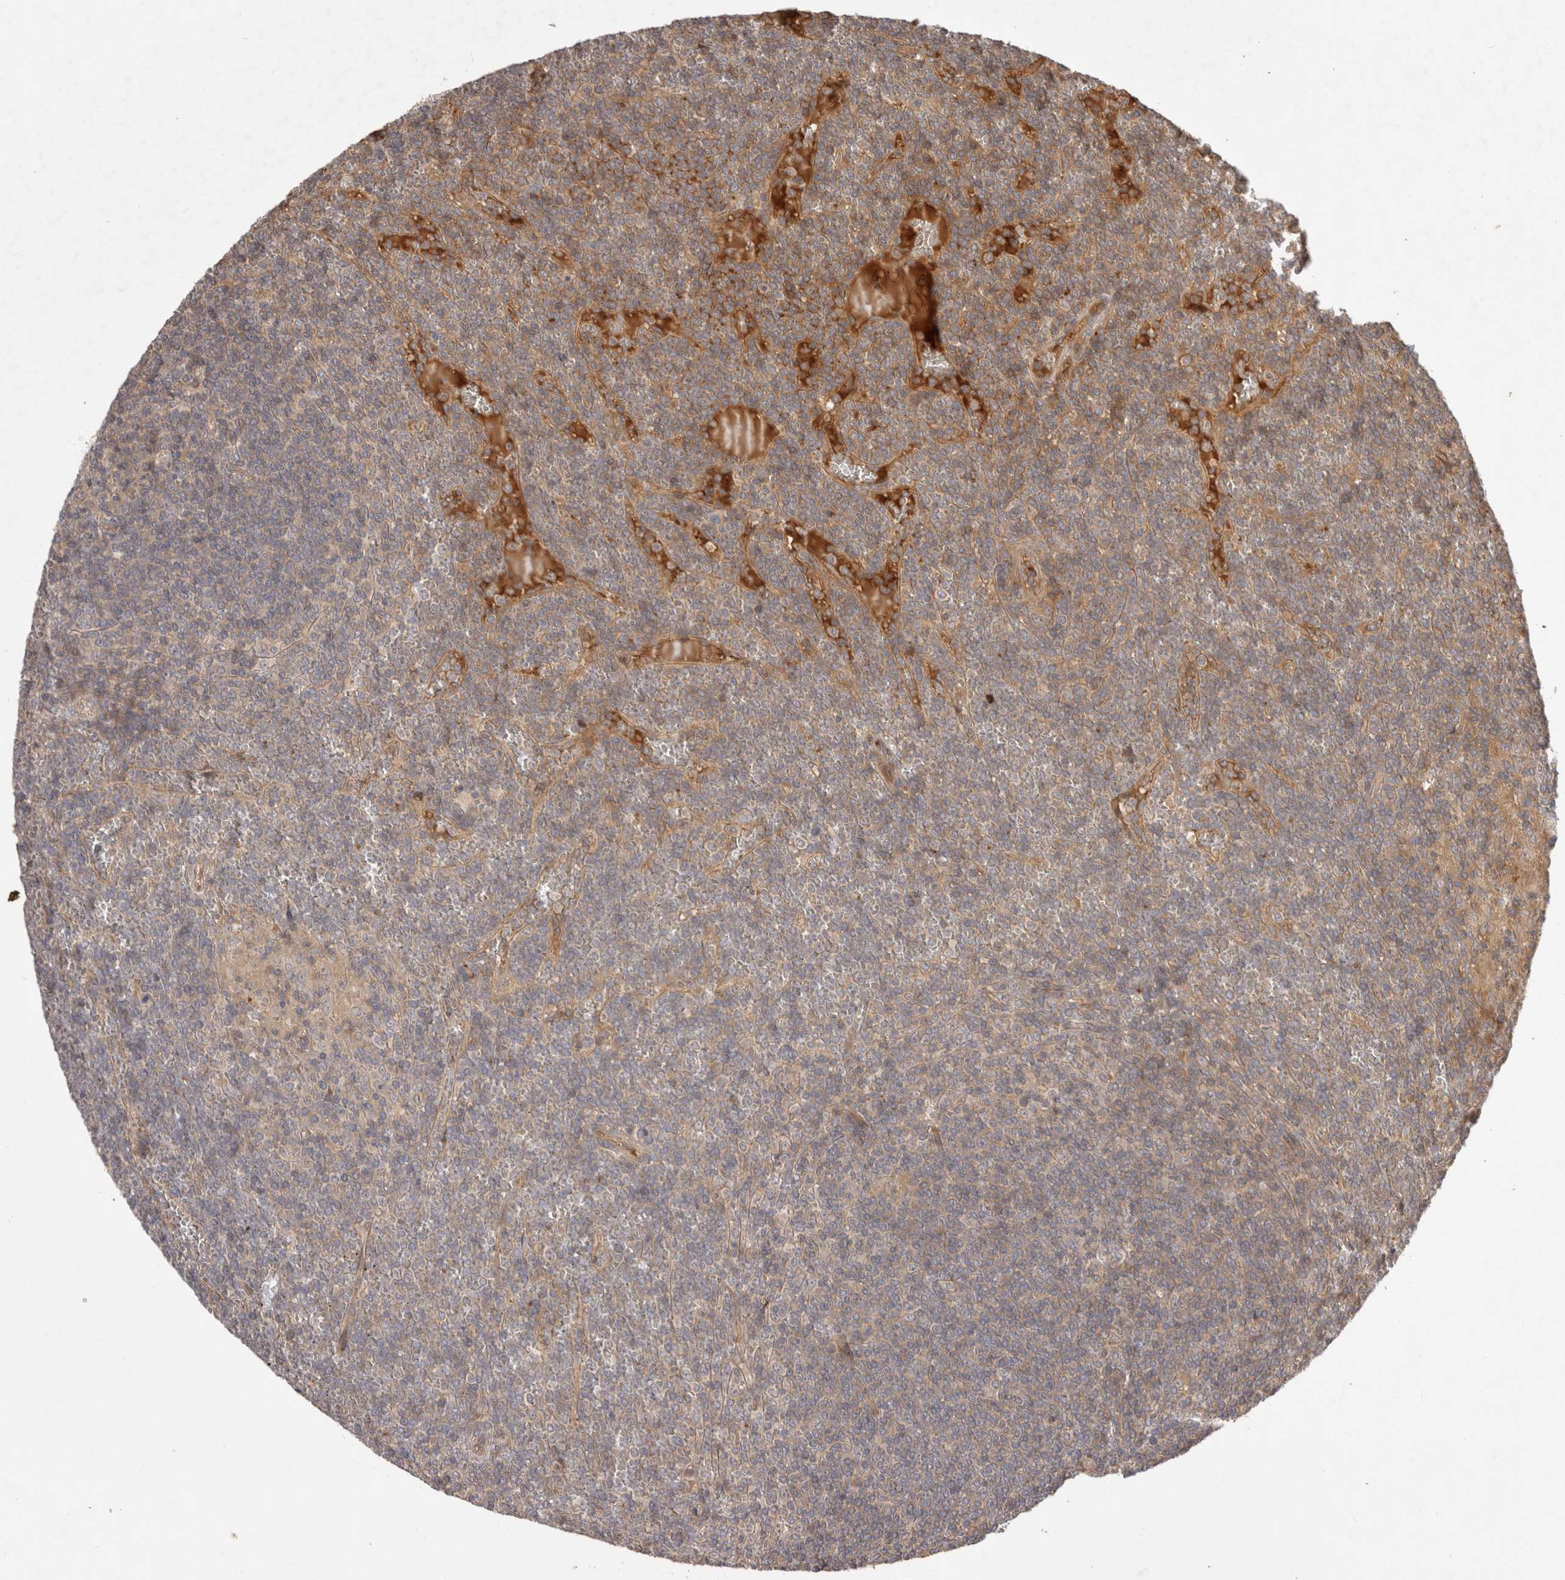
{"staining": {"intensity": "negative", "quantity": "none", "location": "none"}, "tissue": "lymphoma", "cell_type": "Tumor cells", "image_type": "cancer", "snomed": [{"axis": "morphology", "description": "Malignant lymphoma, non-Hodgkin's type, Low grade"}, {"axis": "topography", "description": "Spleen"}], "caption": "IHC of human malignant lymphoma, non-Hodgkin's type (low-grade) reveals no positivity in tumor cells.", "gene": "PPP1R42", "patient": {"sex": "female", "age": 19}}